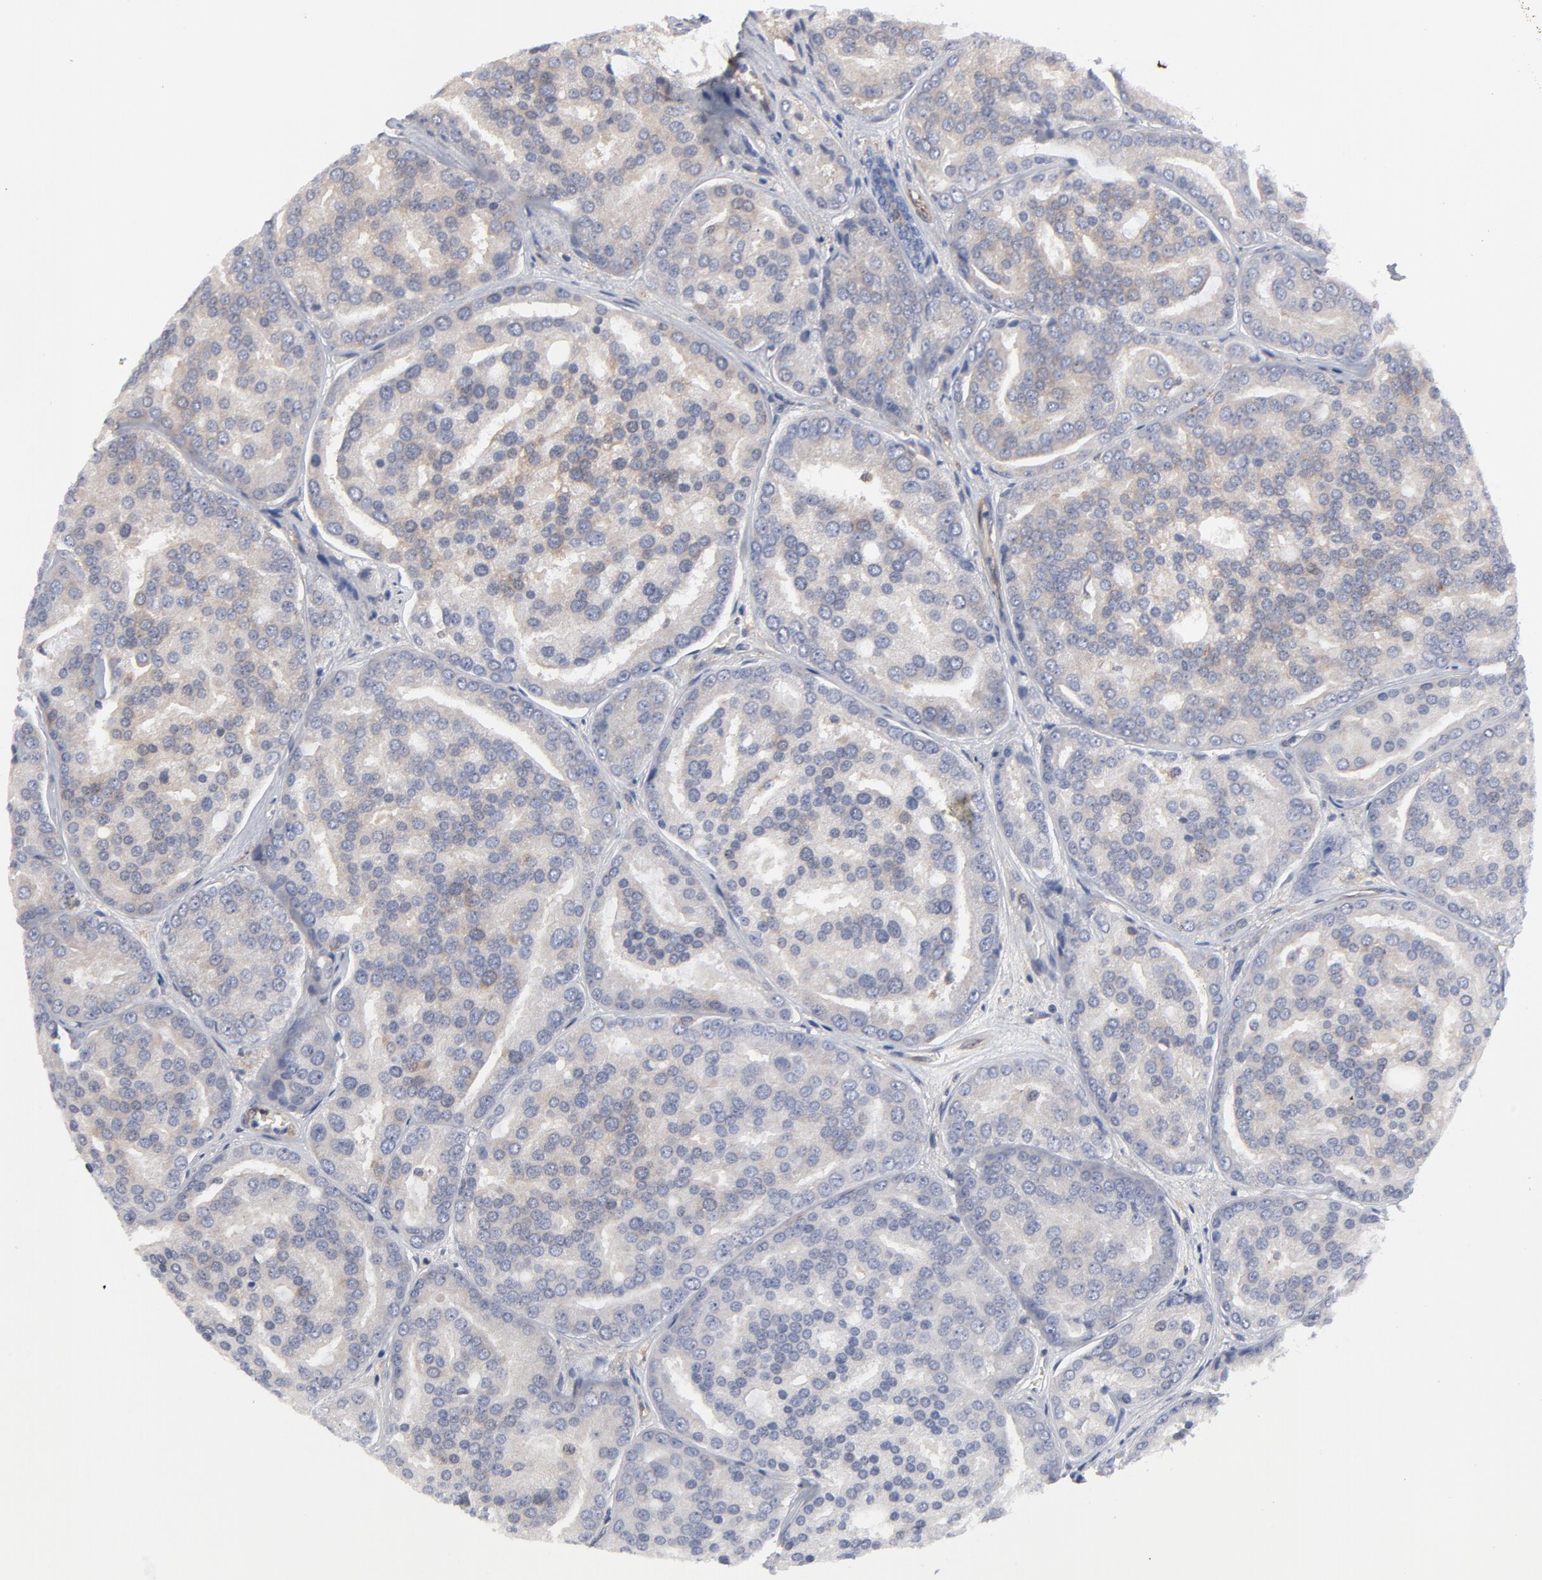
{"staining": {"intensity": "weak", "quantity": "25%-75%", "location": "cytoplasmic/membranous"}, "tissue": "prostate cancer", "cell_type": "Tumor cells", "image_type": "cancer", "snomed": [{"axis": "morphology", "description": "Adenocarcinoma, High grade"}, {"axis": "topography", "description": "Prostate"}], "caption": "Weak cytoplasmic/membranous protein expression is present in approximately 25%-75% of tumor cells in prostate cancer (high-grade adenocarcinoma). (Brightfield microscopy of DAB IHC at high magnification).", "gene": "ARRB1", "patient": {"sex": "male", "age": 64}}